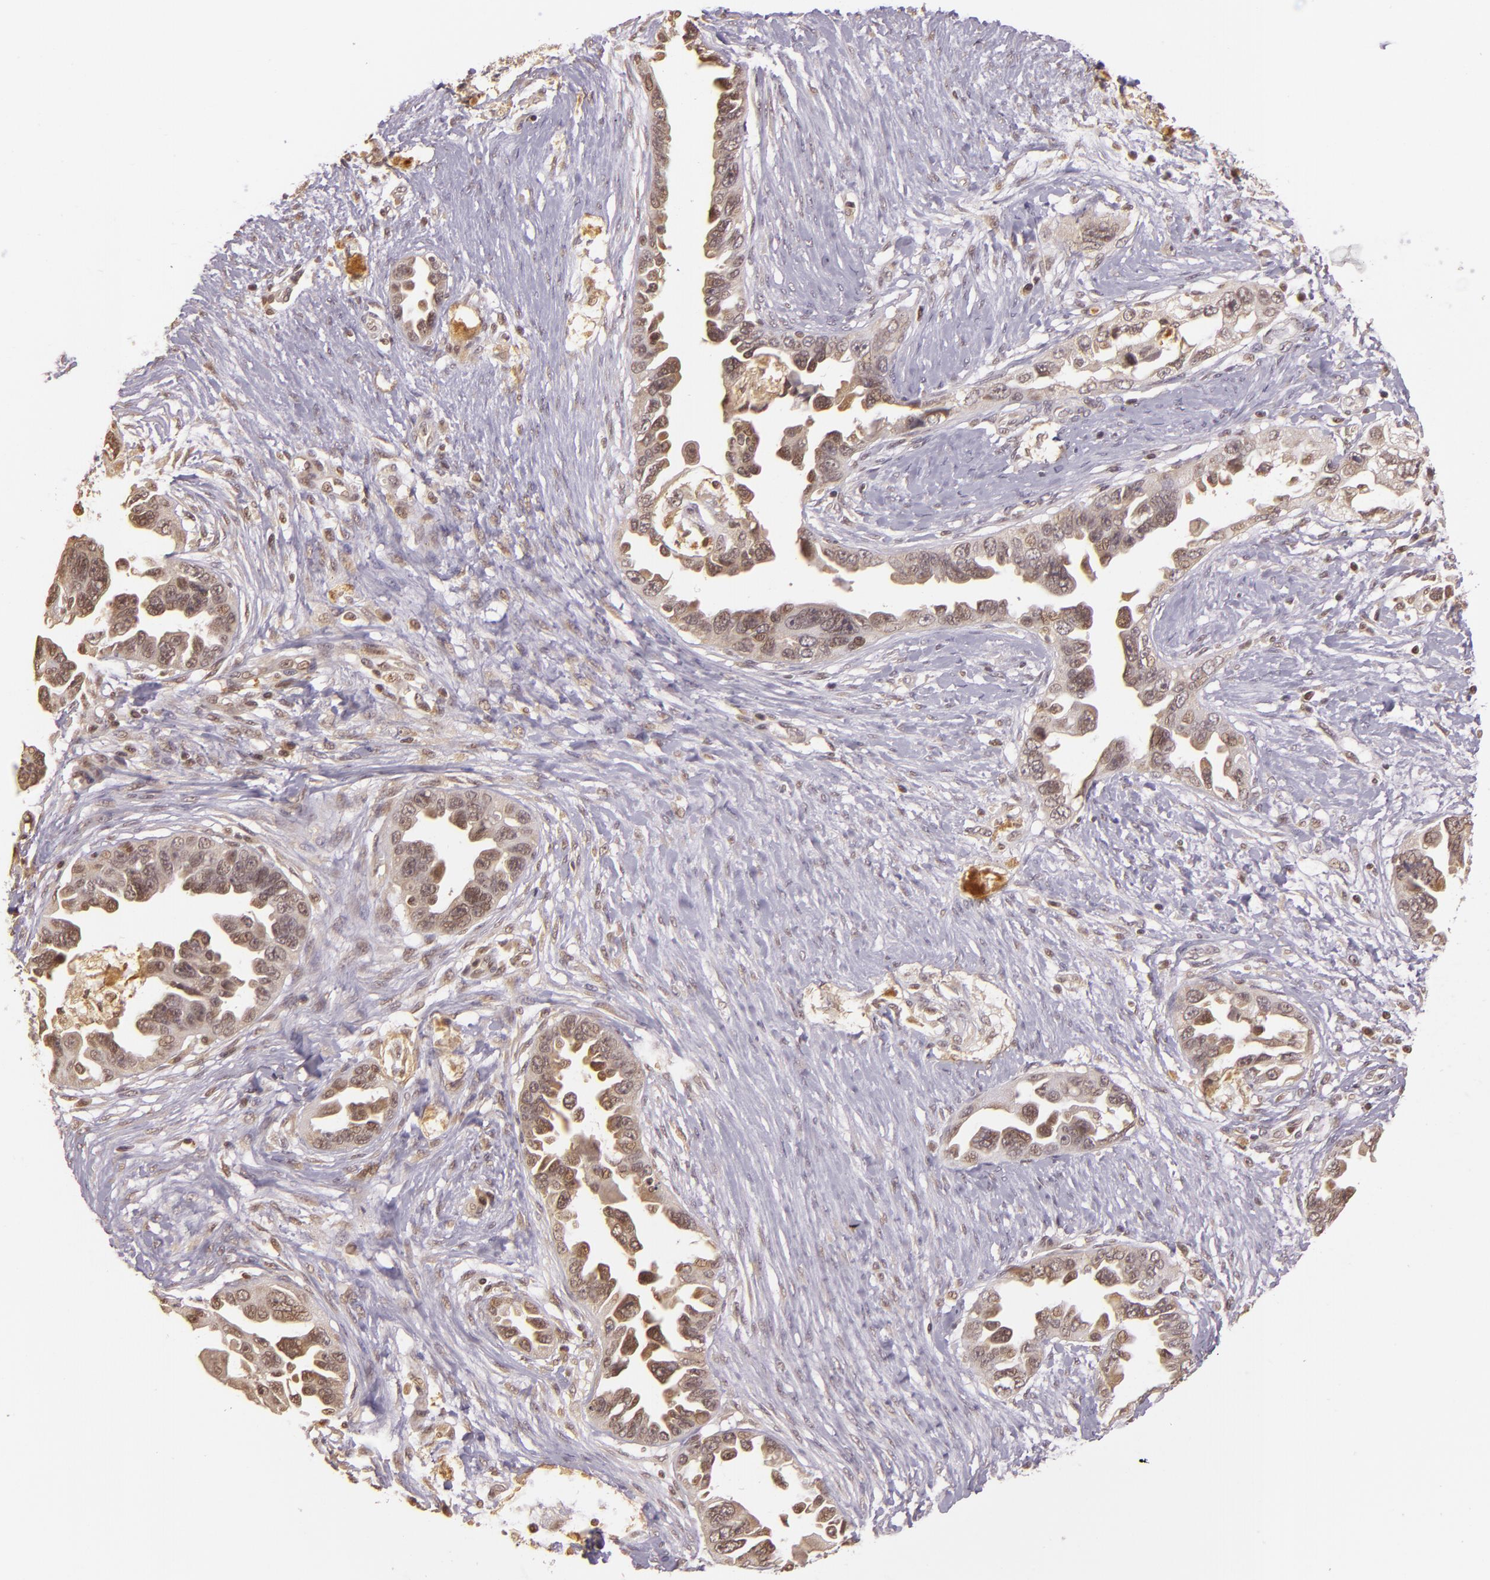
{"staining": {"intensity": "weak", "quantity": "25%-75%", "location": "cytoplasmic/membranous,nuclear"}, "tissue": "ovarian cancer", "cell_type": "Tumor cells", "image_type": "cancer", "snomed": [{"axis": "morphology", "description": "Cystadenocarcinoma, serous, NOS"}, {"axis": "topography", "description": "Ovary"}], "caption": "An image of human ovarian serous cystadenocarcinoma stained for a protein shows weak cytoplasmic/membranous and nuclear brown staining in tumor cells.", "gene": "TXNRD2", "patient": {"sex": "female", "age": 63}}